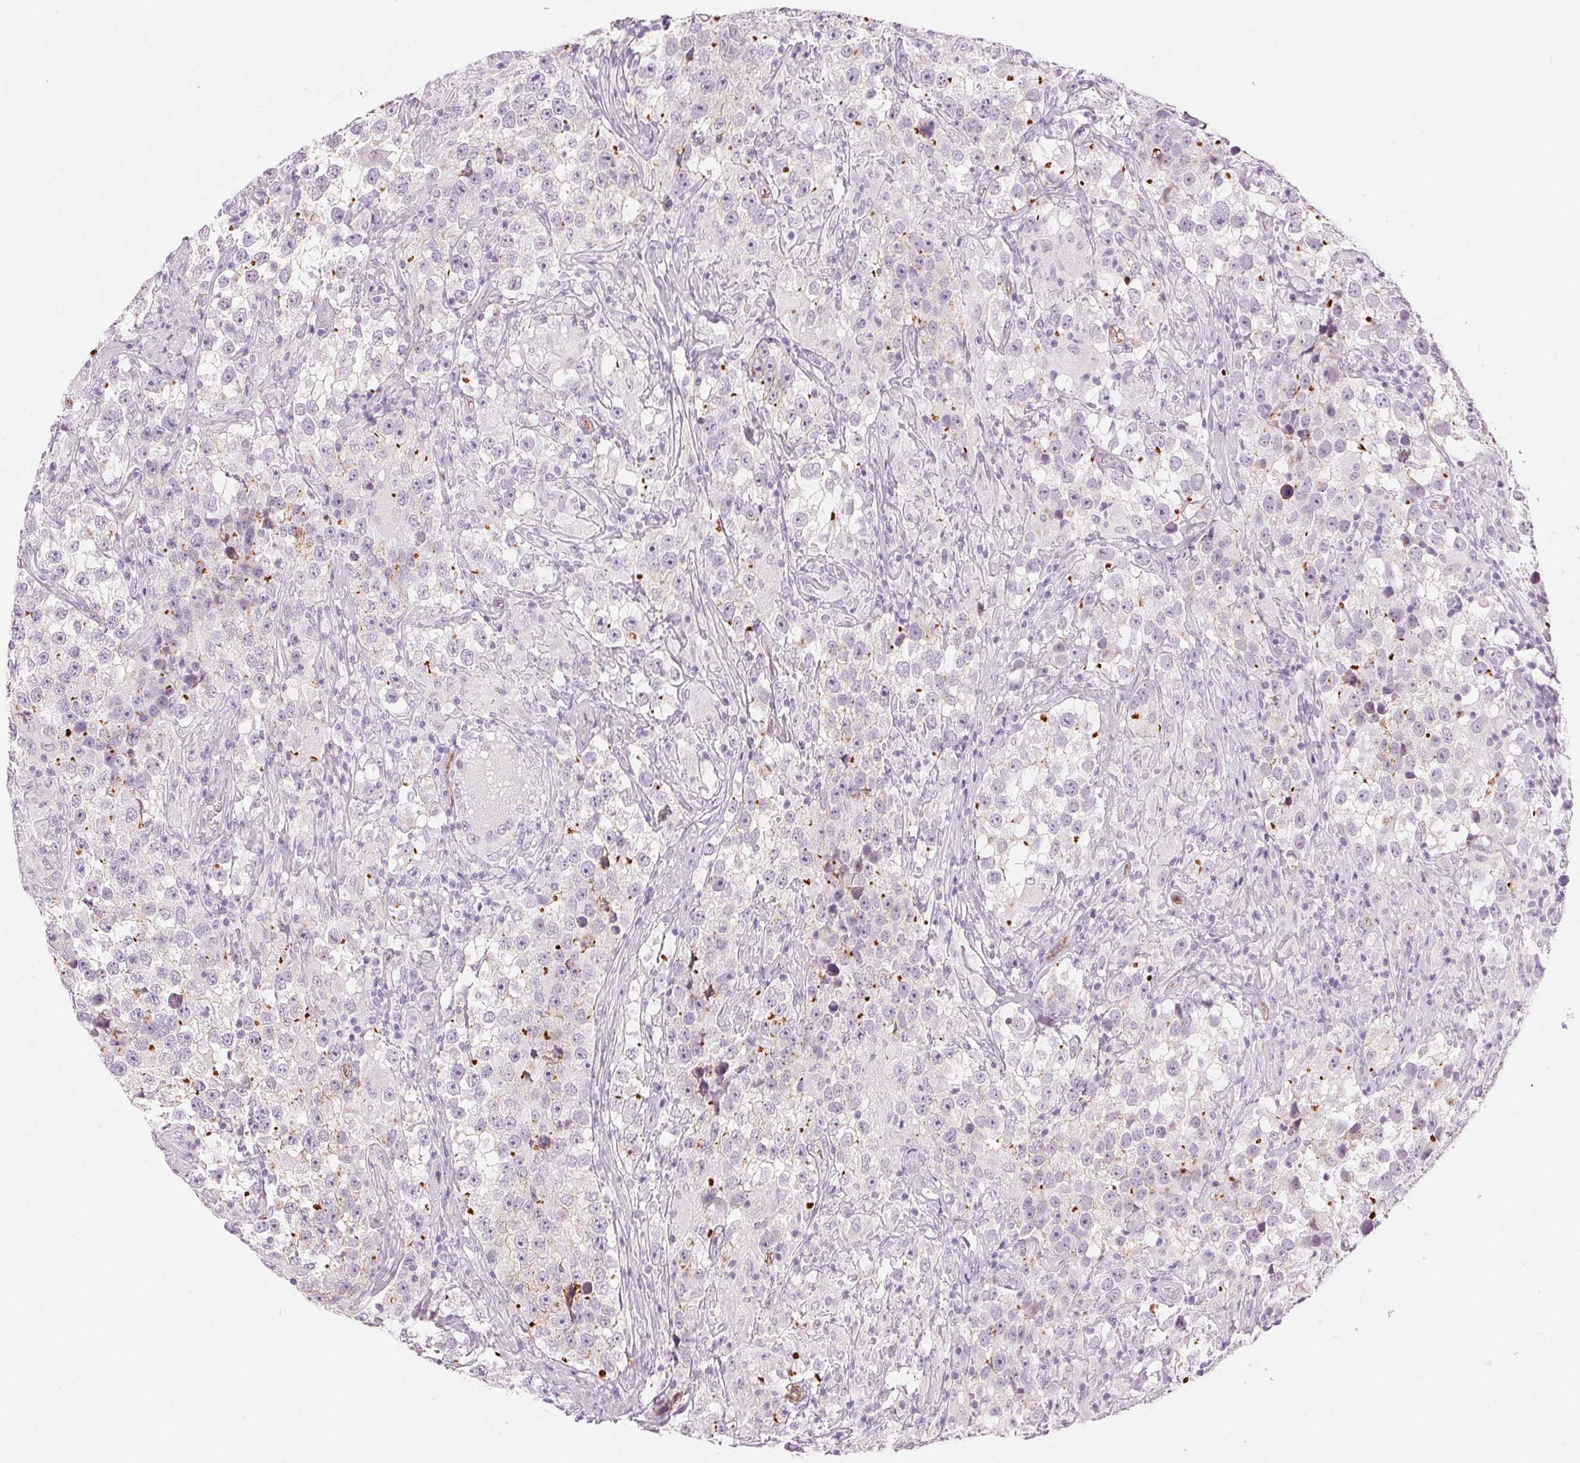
{"staining": {"intensity": "moderate", "quantity": "<25%", "location": "cytoplasmic/membranous"}, "tissue": "testis cancer", "cell_type": "Tumor cells", "image_type": "cancer", "snomed": [{"axis": "morphology", "description": "Seminoma, NOS"}, {"axis": "topography", "description": "Testis"}], "caption": "Brown immunohistochemical staining in testis seminoma displays moderate cytoplasmic/membranous positivity in approximately <25% of tumor cells.", "gene": "AIF1L", "patient": {"sex": "male", "age": 46}}